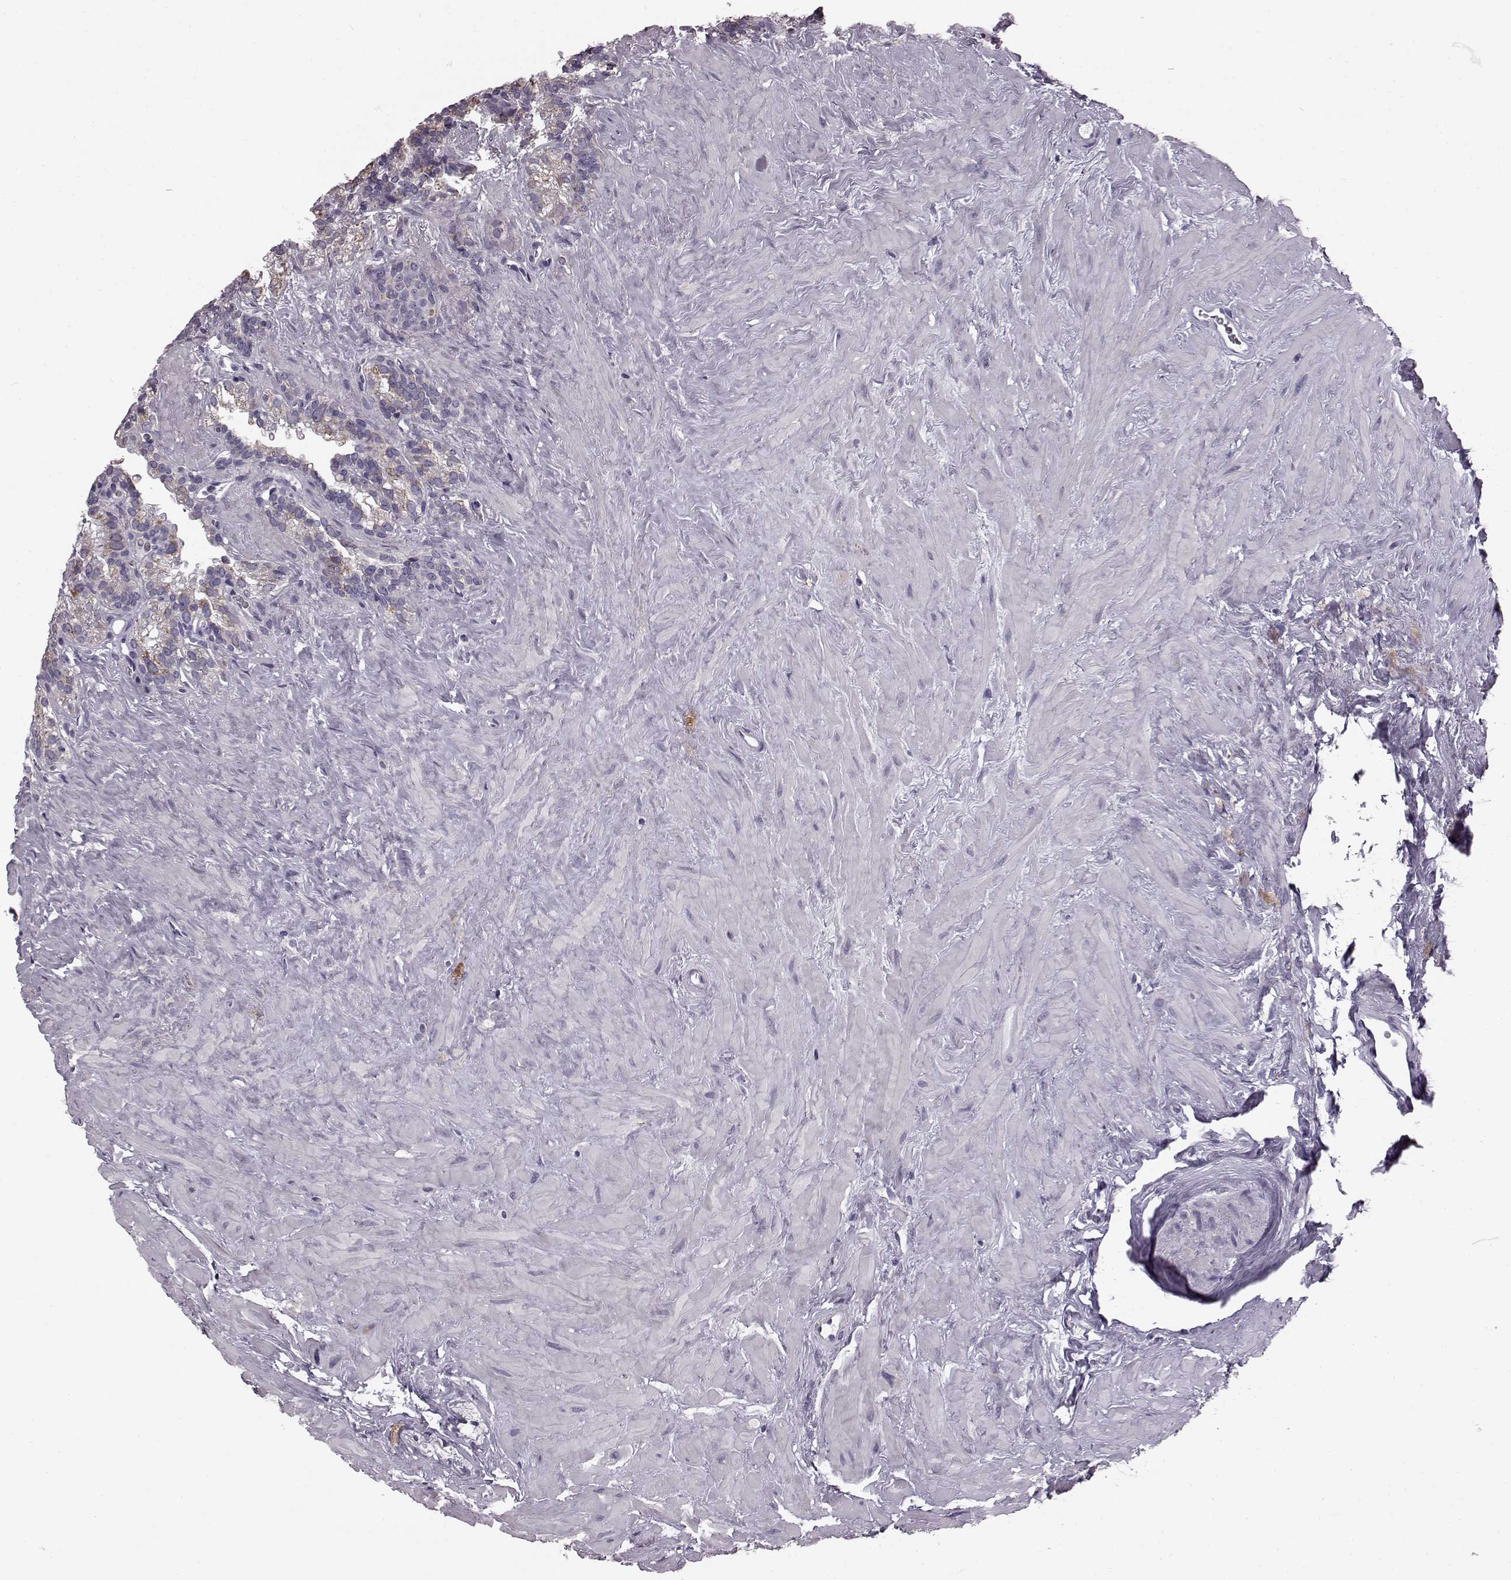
{"staining": {"intensity": "moderate", "quantity": "<25%", "location": "cytoplasmic/membranous"}, "tissue": "seminal vesicle", "cell_type": "Glandular cells", "image_type": "normal", "snomed": [{"axis": "morphology", "description": "Normal tissue, NOS"}, {"axis": "topography", "description": "Seminal veicle"}], "caption": "This image demonstrates immunohistochemistry (IHC) staining of unremarkable human seminal vesicle, with low moderate cytoplasmic/membranous expression in approximately <25% of glandular cells.", "gene": "FAM8A1", "patient": {"sex": "male", "age": 71}}